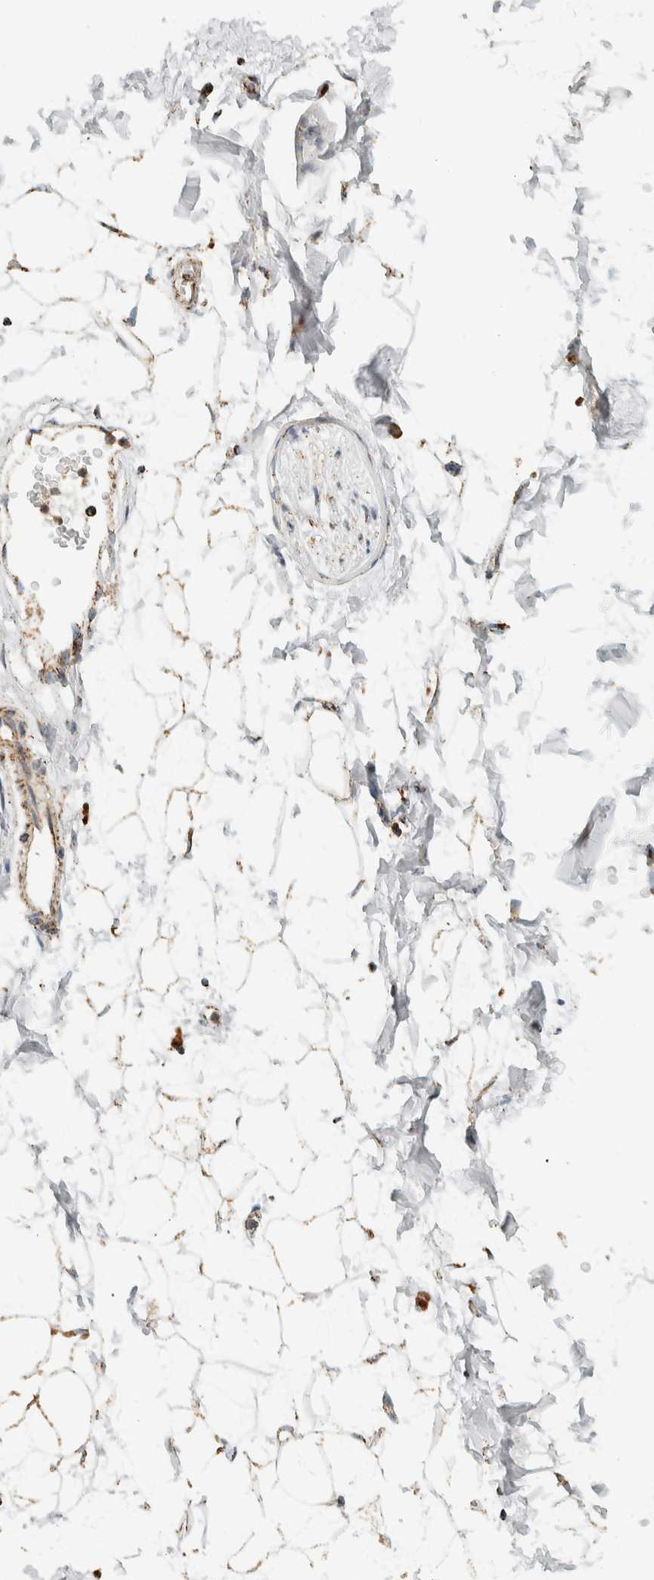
{"staining": {"intensity": "moderate", "quantity": "25%-75%", "location": "cytoplasmic/membranous"}, "tissue": "adipose tissue", "cell_type": "Adipocytes", "image_type": "normal", "snomed": [{"axis": "morphology", "description": "Normal tissue, NOS"}, {"axis": "topography", "description": "Soft tissue"}], "caption": "The image displays staining of normal adipose tissue, revealing moderate cytoplasmic/membranous protein expression (brown color) within adipocytes.", "gene": "ZNF454", "patient": {"sex": "male", "age": 72}}